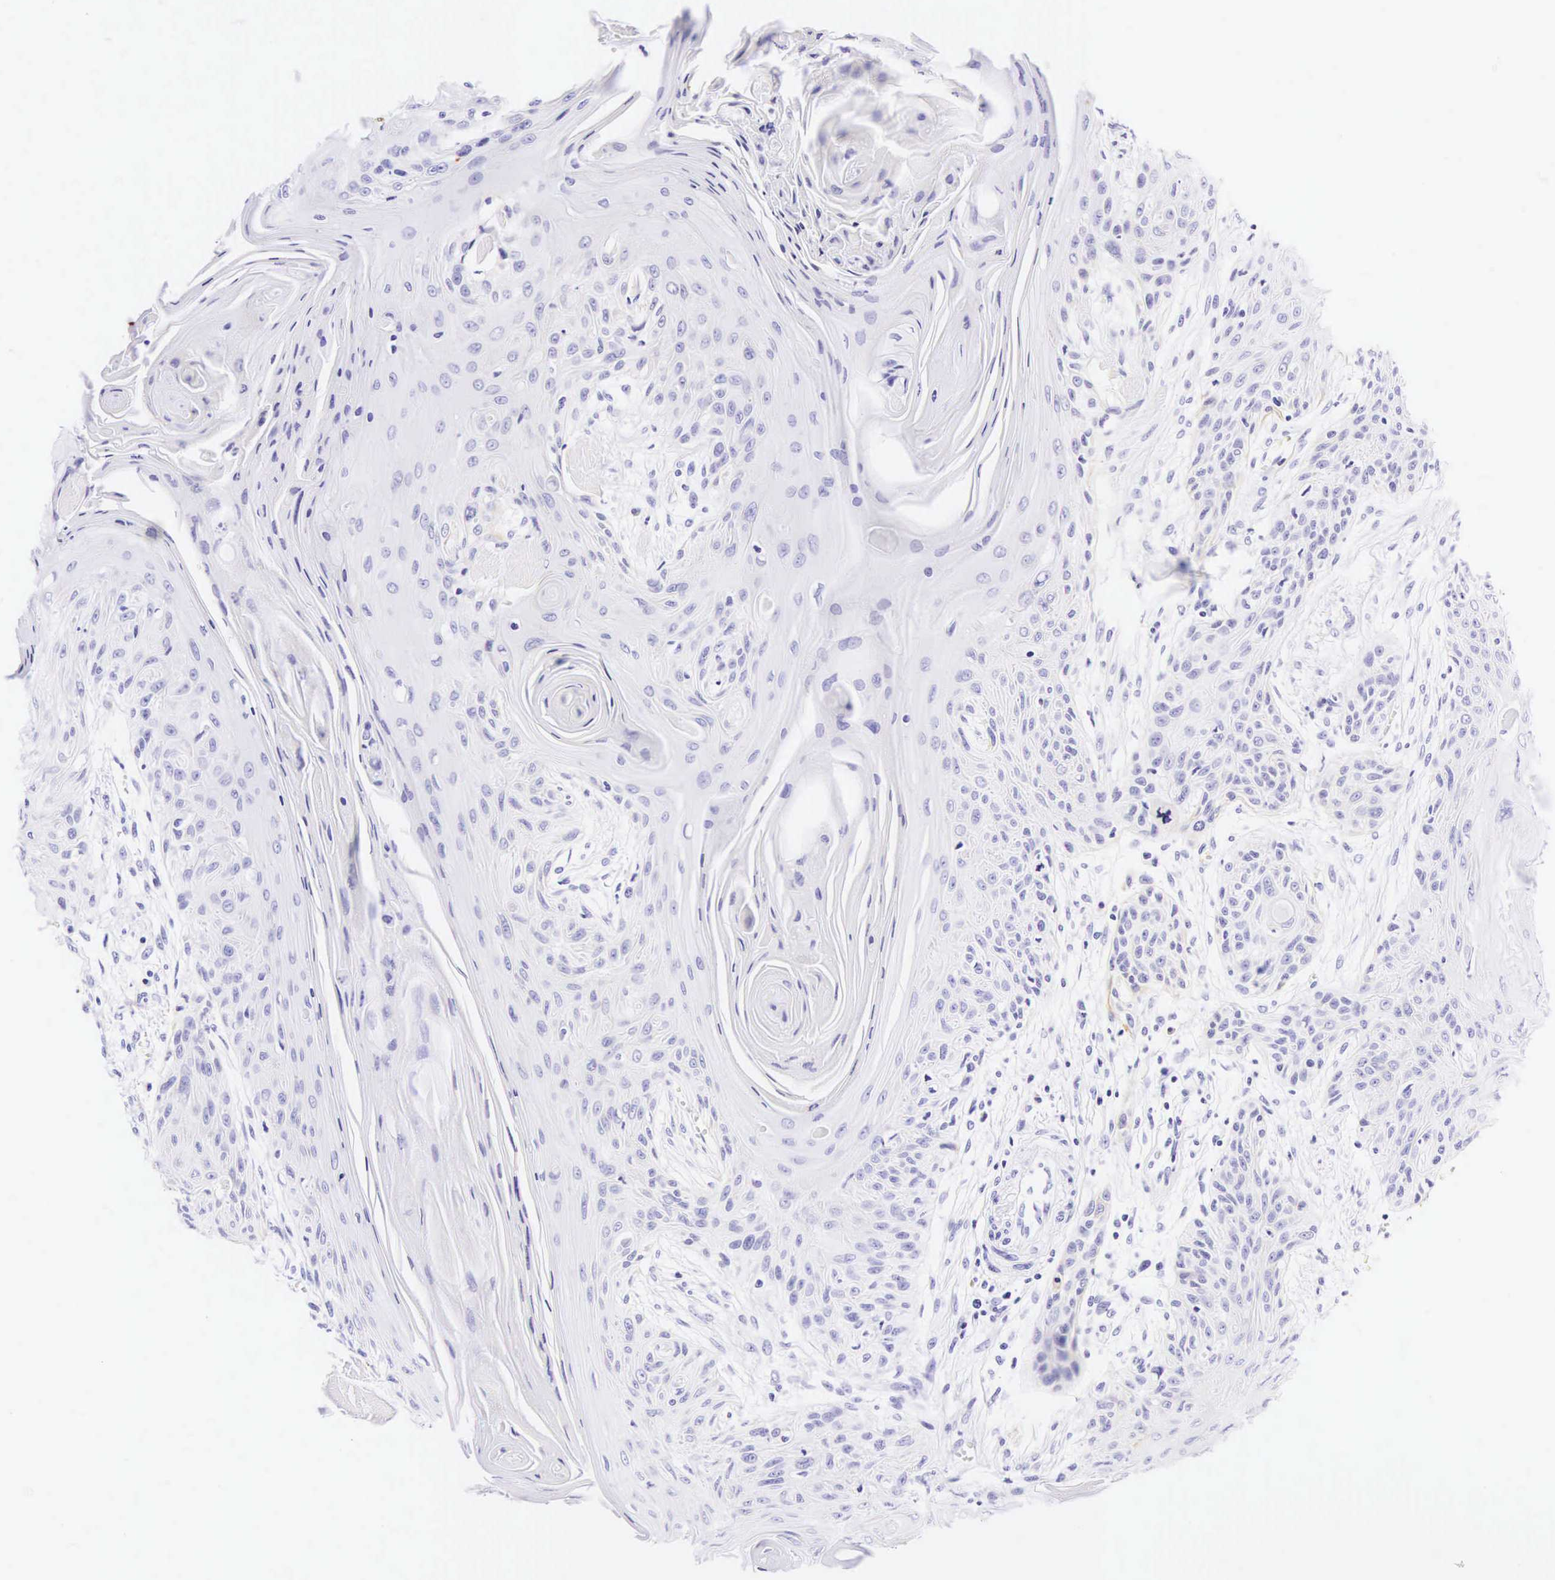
{"staining": {"intensity": "weak", "quantity": "<25%", "location": "cytoplasmic/membranous"}, "tissue": "head and neck cancer", "cell_type": "Tumor cells", "image_type": "cancer", "snomed": [{"axis": "morphology", "description": "Squamous cell carcinoma, NOS"}, {"axis": "morphology", "description": "Squamous cell carcinoma, metastatic, NOS"}, {"axis": "topography", "description": "Lymph node"}, {"axis": "topography", "description": "Salivary gland"}, {"axis": "topography", "description": "Head-Neck"}], "caption": "Micrograph shows no protein positivity in tumor cells of squamous cell carcinoma (head and neck) tissue.", "gene": "KRT18", "patient": {"sex": "female", "age": 74}}